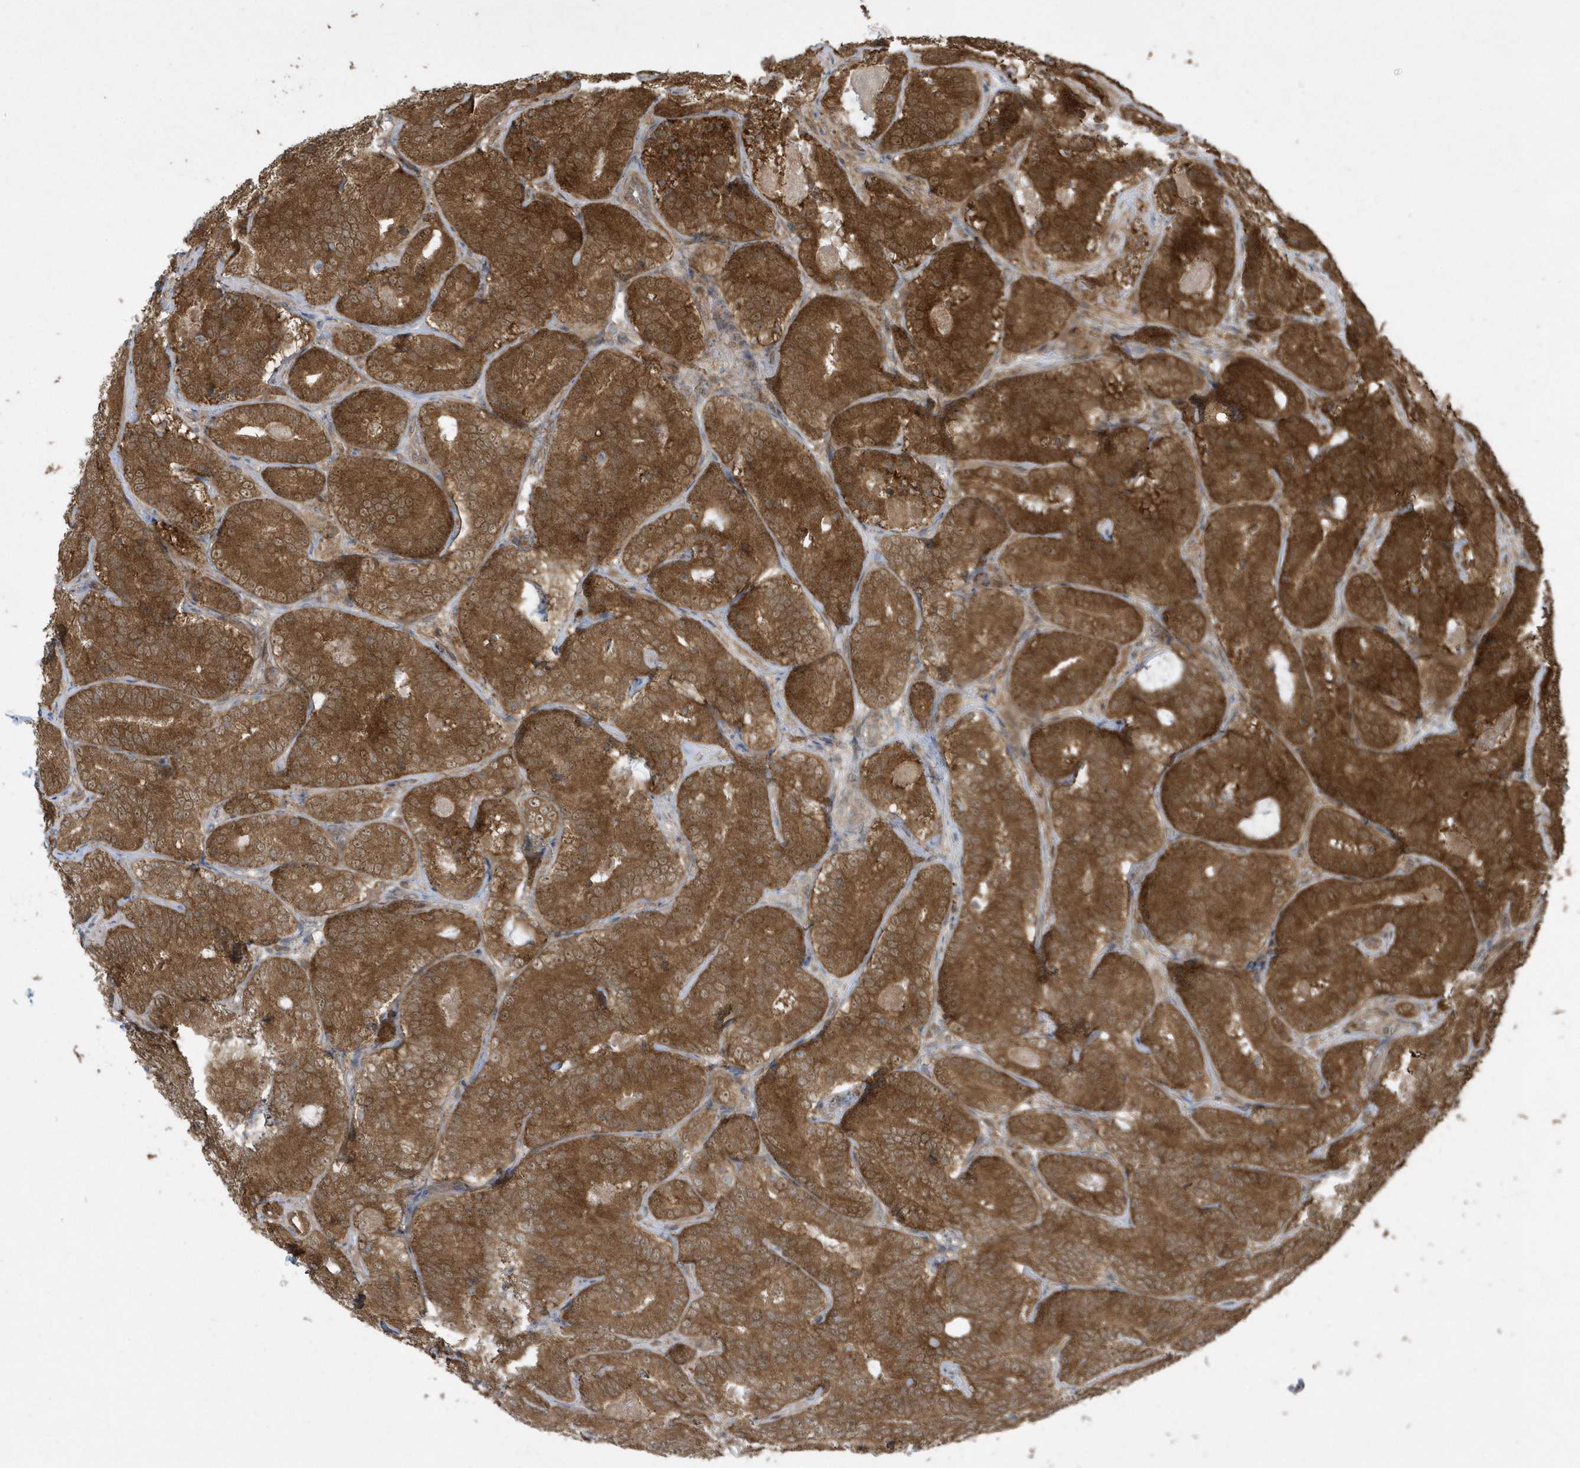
{"staining": {"intensity": "strong", "quantity": ">75%", "location": "cytoplasmic/membranous"}, "tissue": "prostate cancer", "cell_type": "Tumor cells", "image_type": "cancer", "snomed": [{"axis": "morphology", "description": "Adenocarcinoma, High grade"}, {"axis": "topography", "description": "Prostate"}], "caption": "IHC staining of high-grade adenocarcinoma (prostate), which shows high levels of strong cytoplasmic/membranous expression in approximately >75% of tumor cells indicating strong cytoplasmic/membranous protein expression. The staining was performed using DAB (3,3'-diaminobenzidine) (brown) for protein detection and nuclei were counterstained in hematoxylin (blue).", "gene": "STAMBP", "patient": {"sex": "male", "age": 57}}